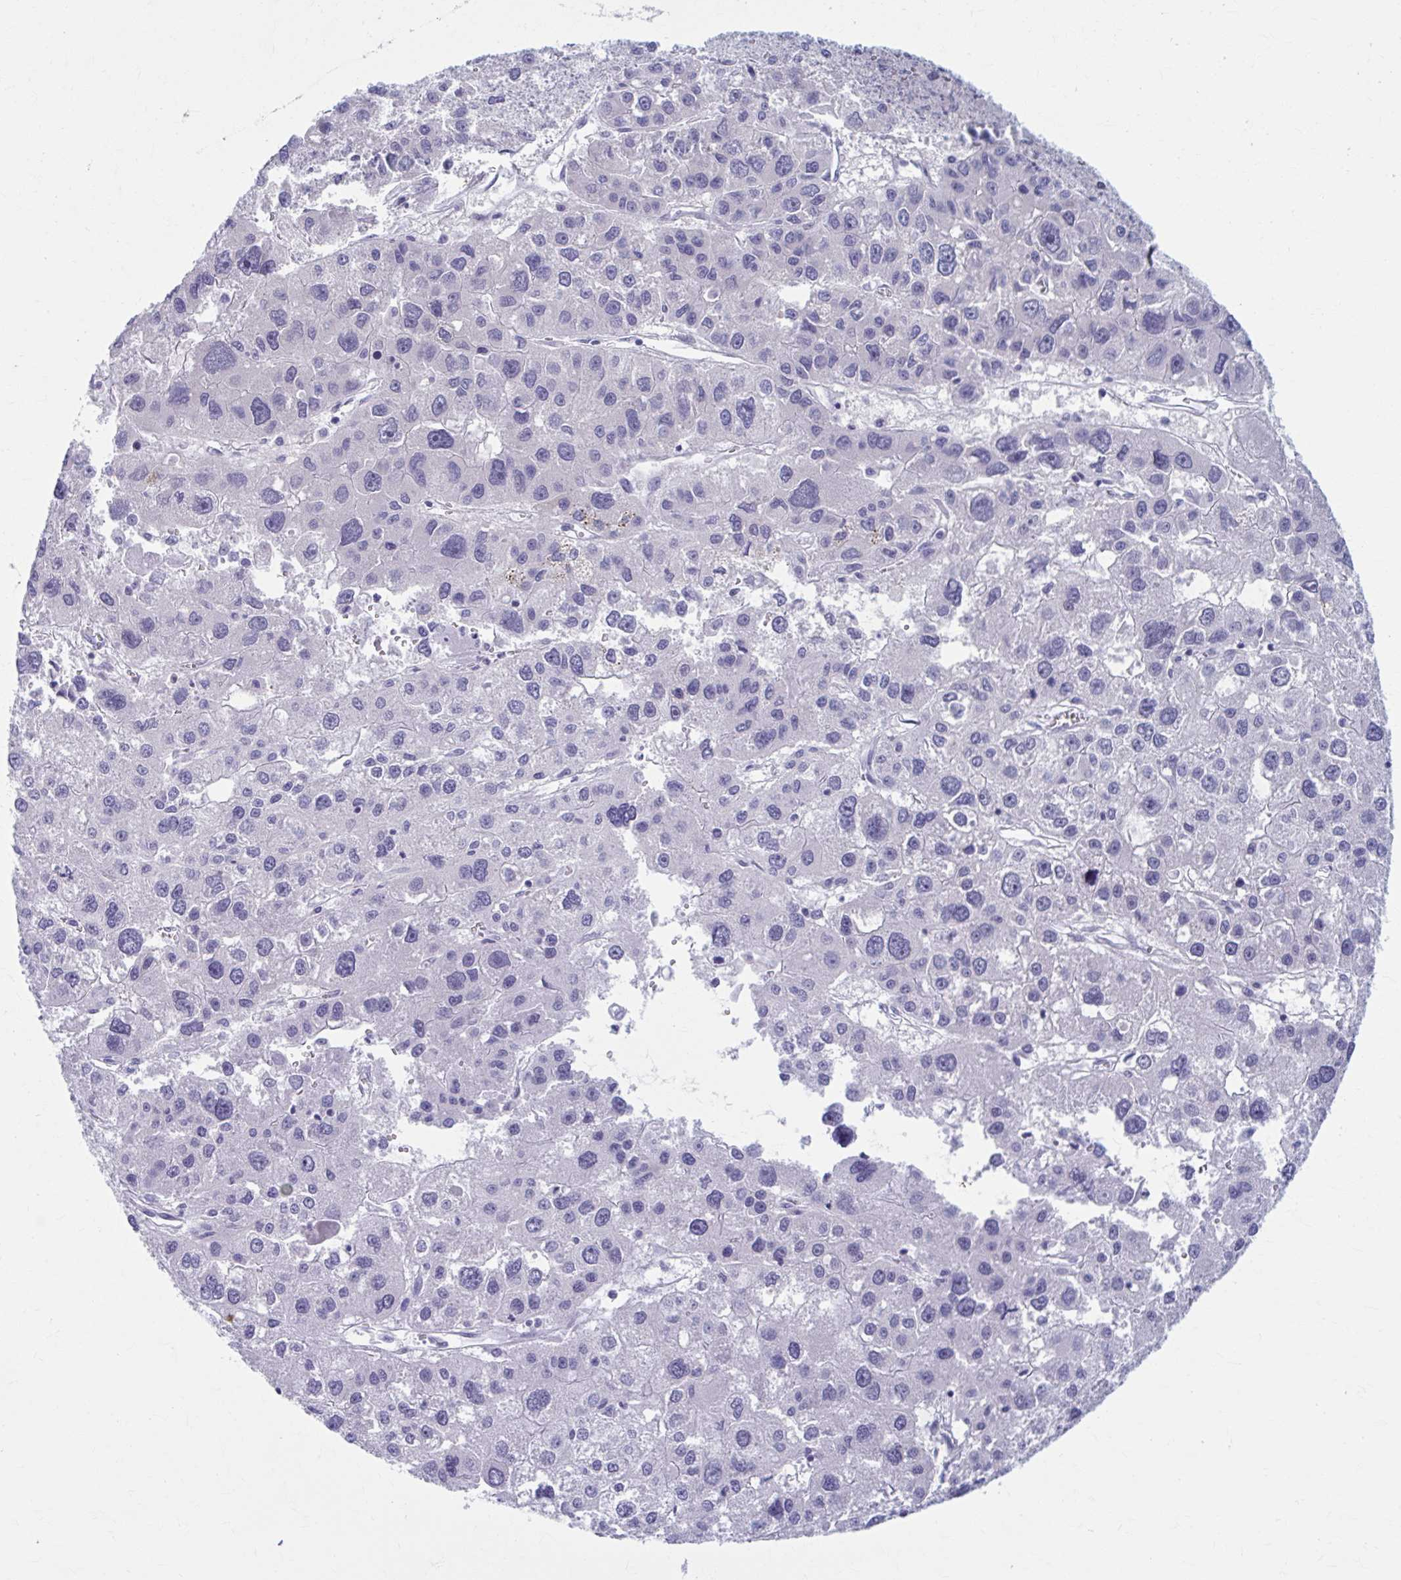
{"staining": {"intensity": "negative", "quantity": "none", "location": "none"}, "tissue": "liver cancer", "cell_type": "Tumor cells", "image_type": "cancer", "snomed": [{"axis": "morphology", "description": "Carcinoma, Hepatocellular, NOS"}, {"axis": "topography", "description": "Liver"}], "caption": "Tumor cells show no significant expression in liver cancer (hepatocellular carcinoma).", "gene": "CCDC105", "patient": {"sex": "male", "age": 73}}